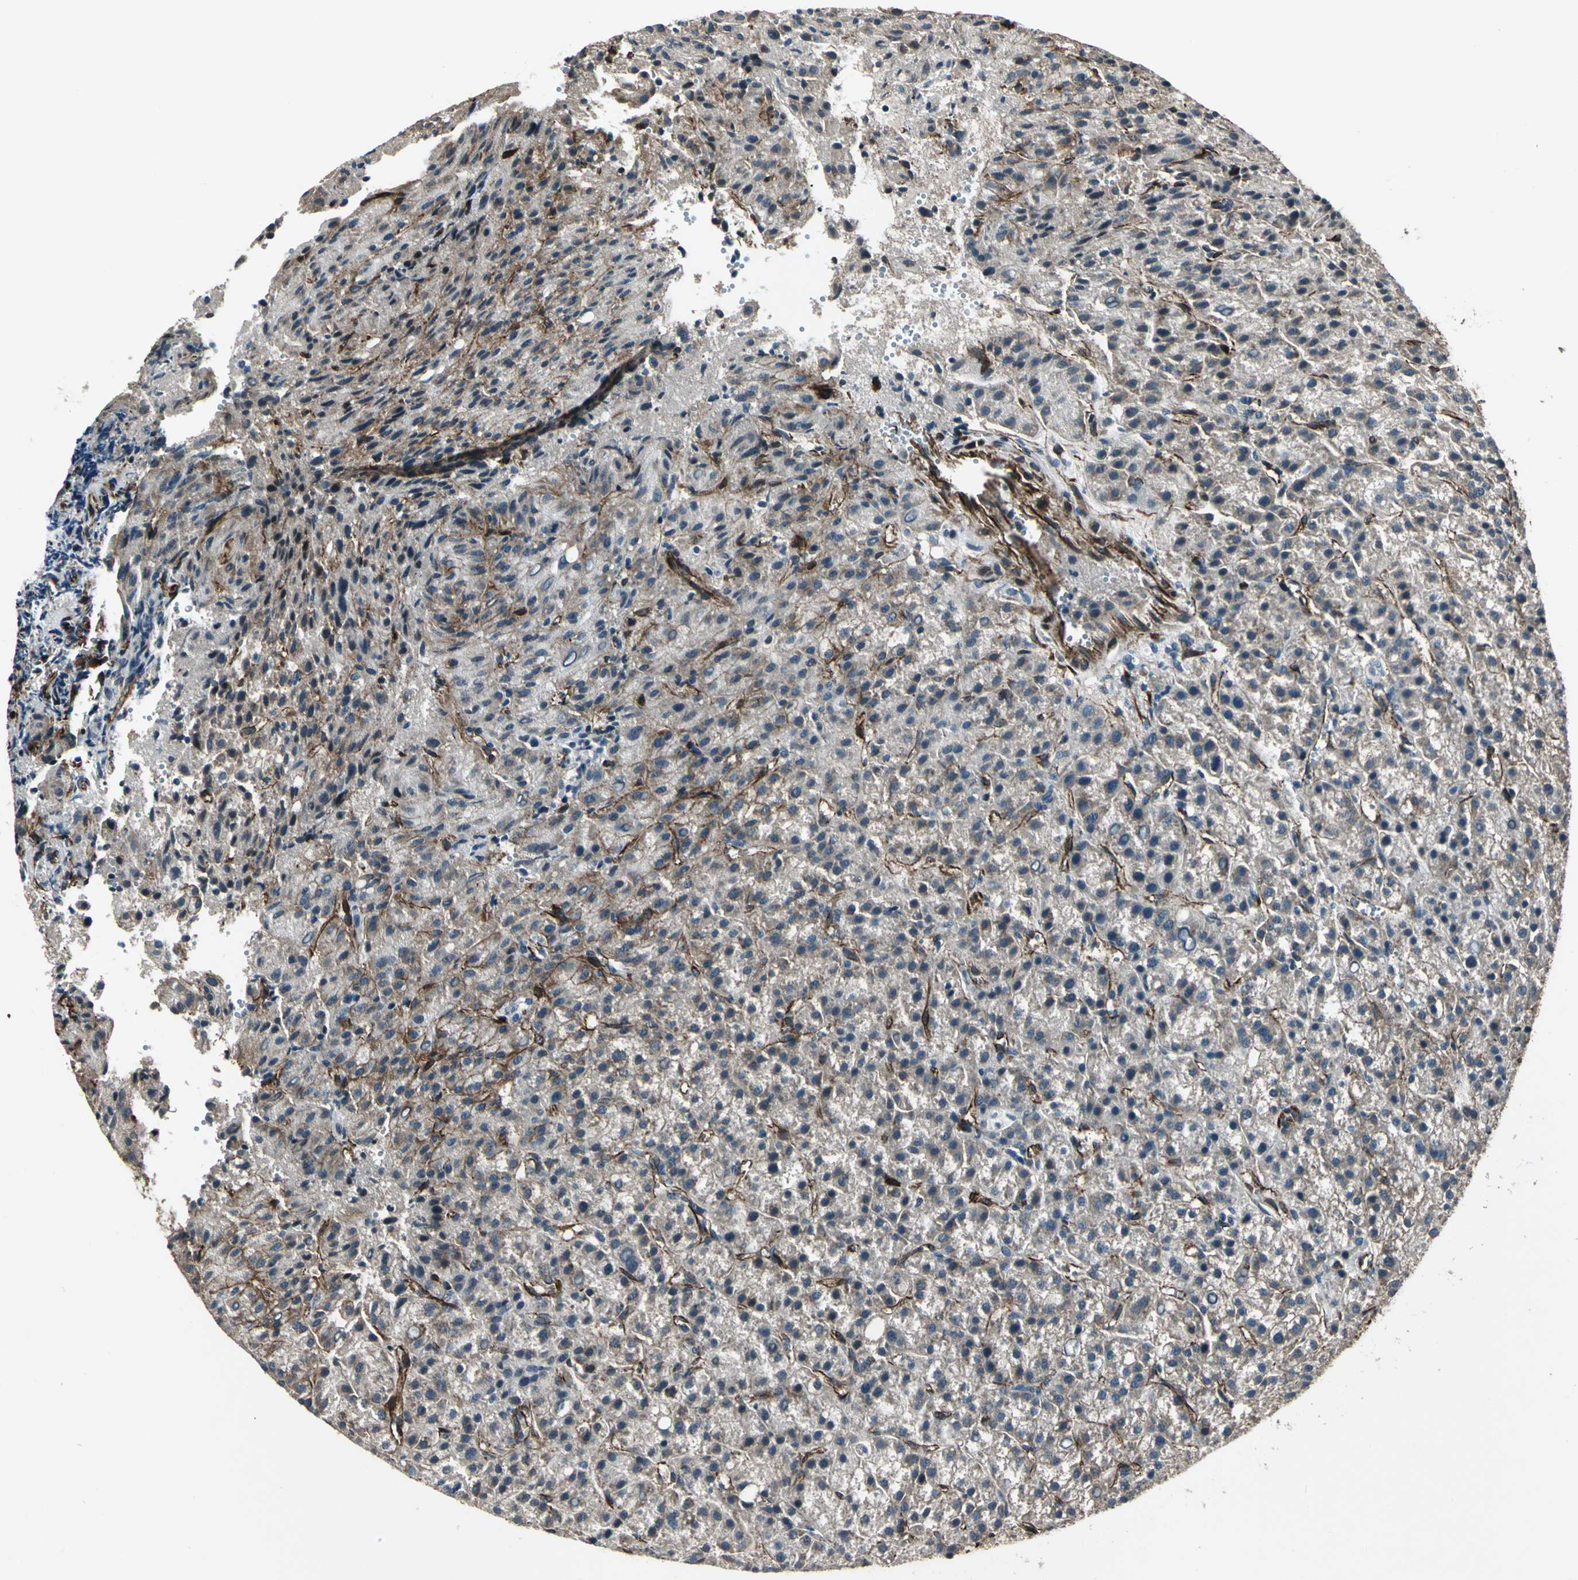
{"staining": {"intensity": "moderate", "quantity": "<25%", "location": "cytoplasmic/membranous"}, "tissue": "liver cancer", "cell_type": "Tumor cells", "image_type": "cancer", "snomed": [{"axis": "morphology", "description": "Carcinoma, Hepatocellular, NOS"}, {"axis": "topography", "description": "Liver"}], "caption": "Immunohistochemistry histopathology image of neoplastic tissue: human liver cancer (hepatocellular carcinoma) stained using immunohistochemistry exhibits low levels of moderate protein expression localized specifically in the cytoplasmic/membranous of tumor cells, appearing as a cytoplasmic/membranous brown color.", "gene": "EXD2", "patient": {"sex": "female", "age": 58}}